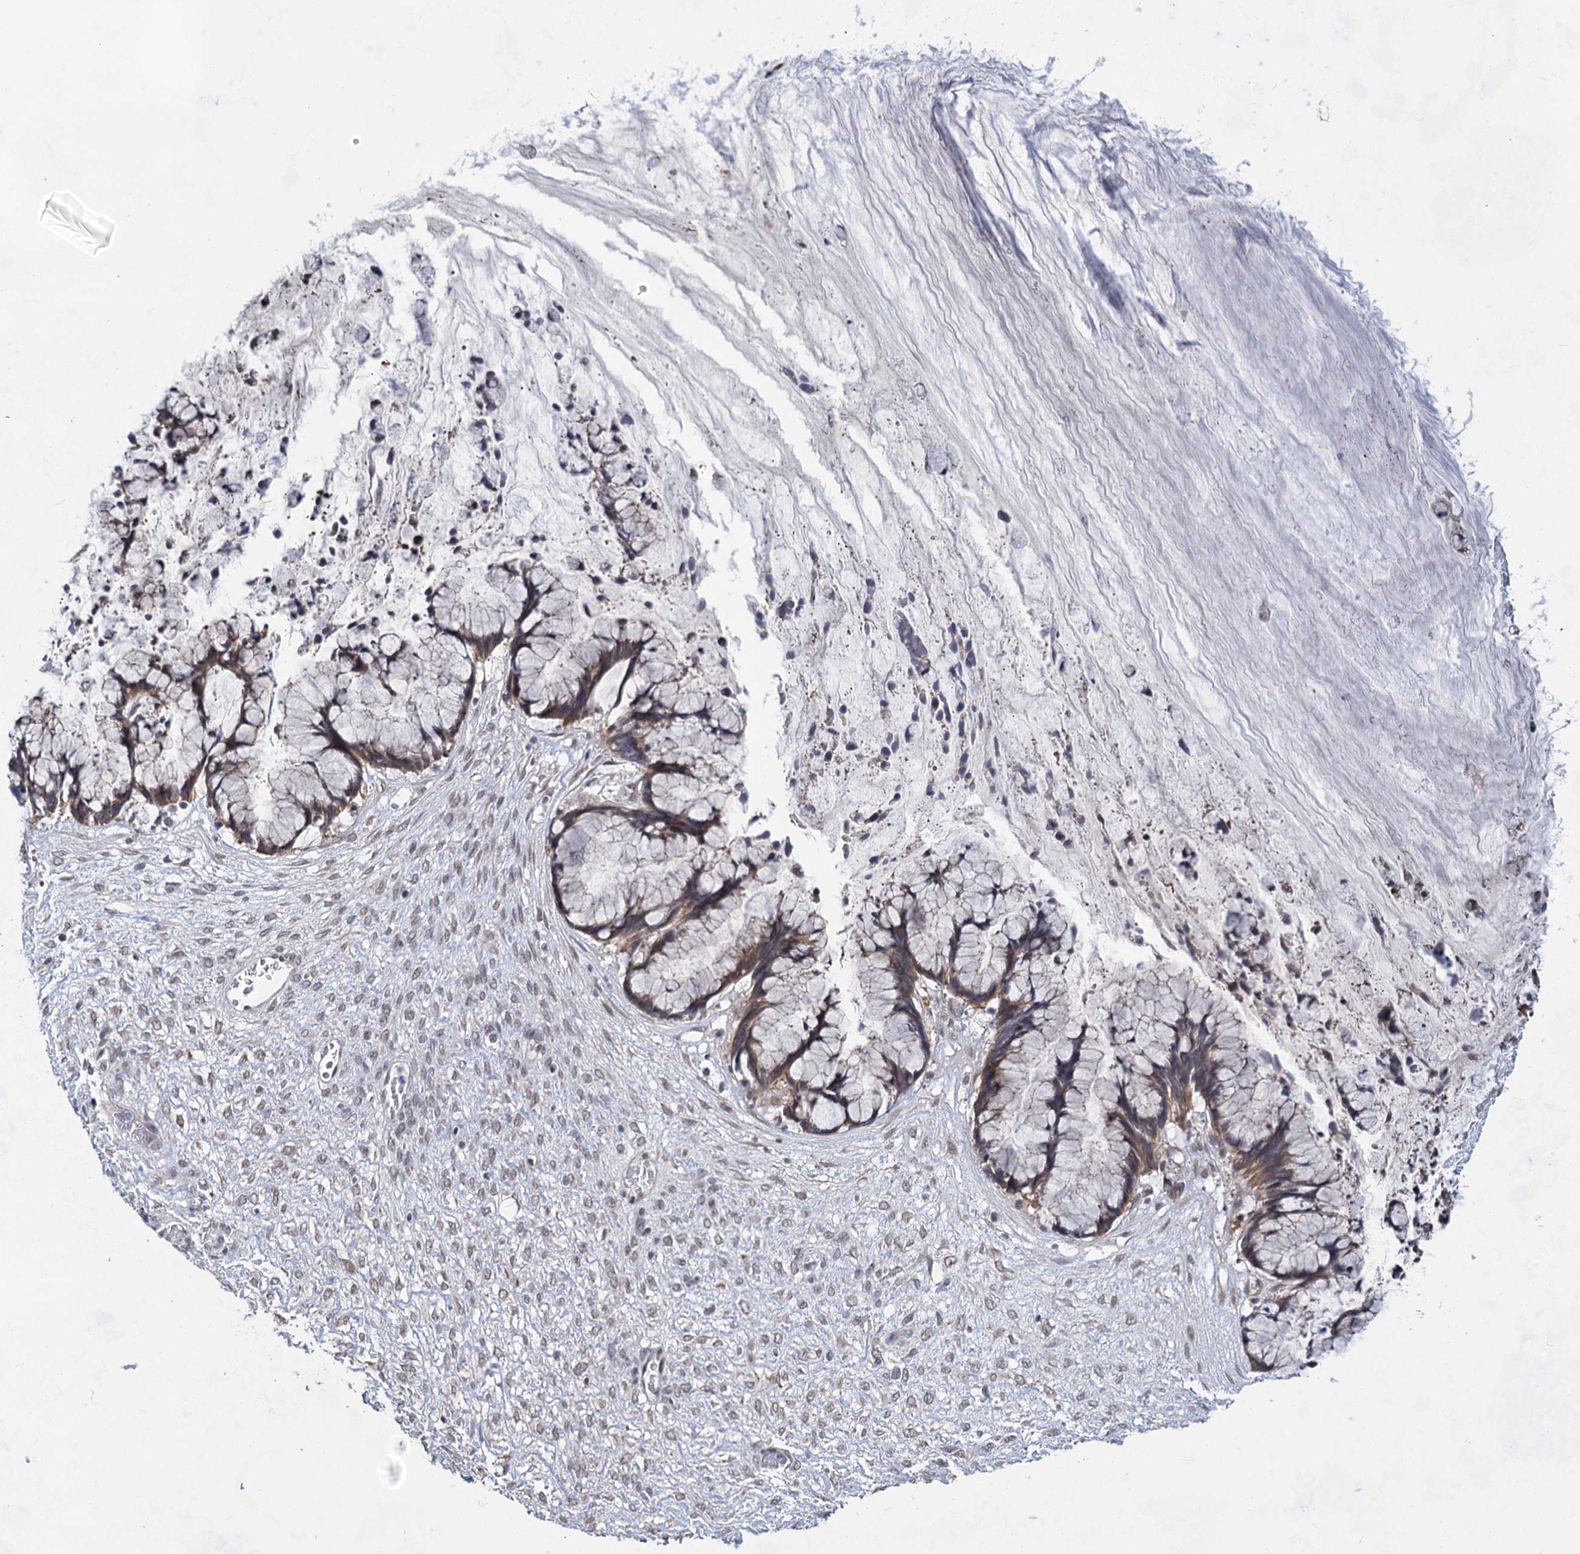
{"staining": {"intensity": "moderate", "quantity": "25%-75%", "location": "cytoplasmic/membranous"}, "tissue": "ovarian cancer", "cell_type": "Tumor cells", "image_type": "cancer", "snomed": [{"axis": "morphology", "description": "Cystadenocarcinoma, mucinous, NOS"}, {"axis": "topography", "description": "Ovary"}], "caption": "About 25%-75% of tumor cells in mucinous cystadenocarcinoma (ovarian) reveal moderate cytoplasmic/membranous protein positivity as visualized by brown immunohistochemical staining.", "gene": "TTC17", "patient": {"sex": "female", "age": 42}}